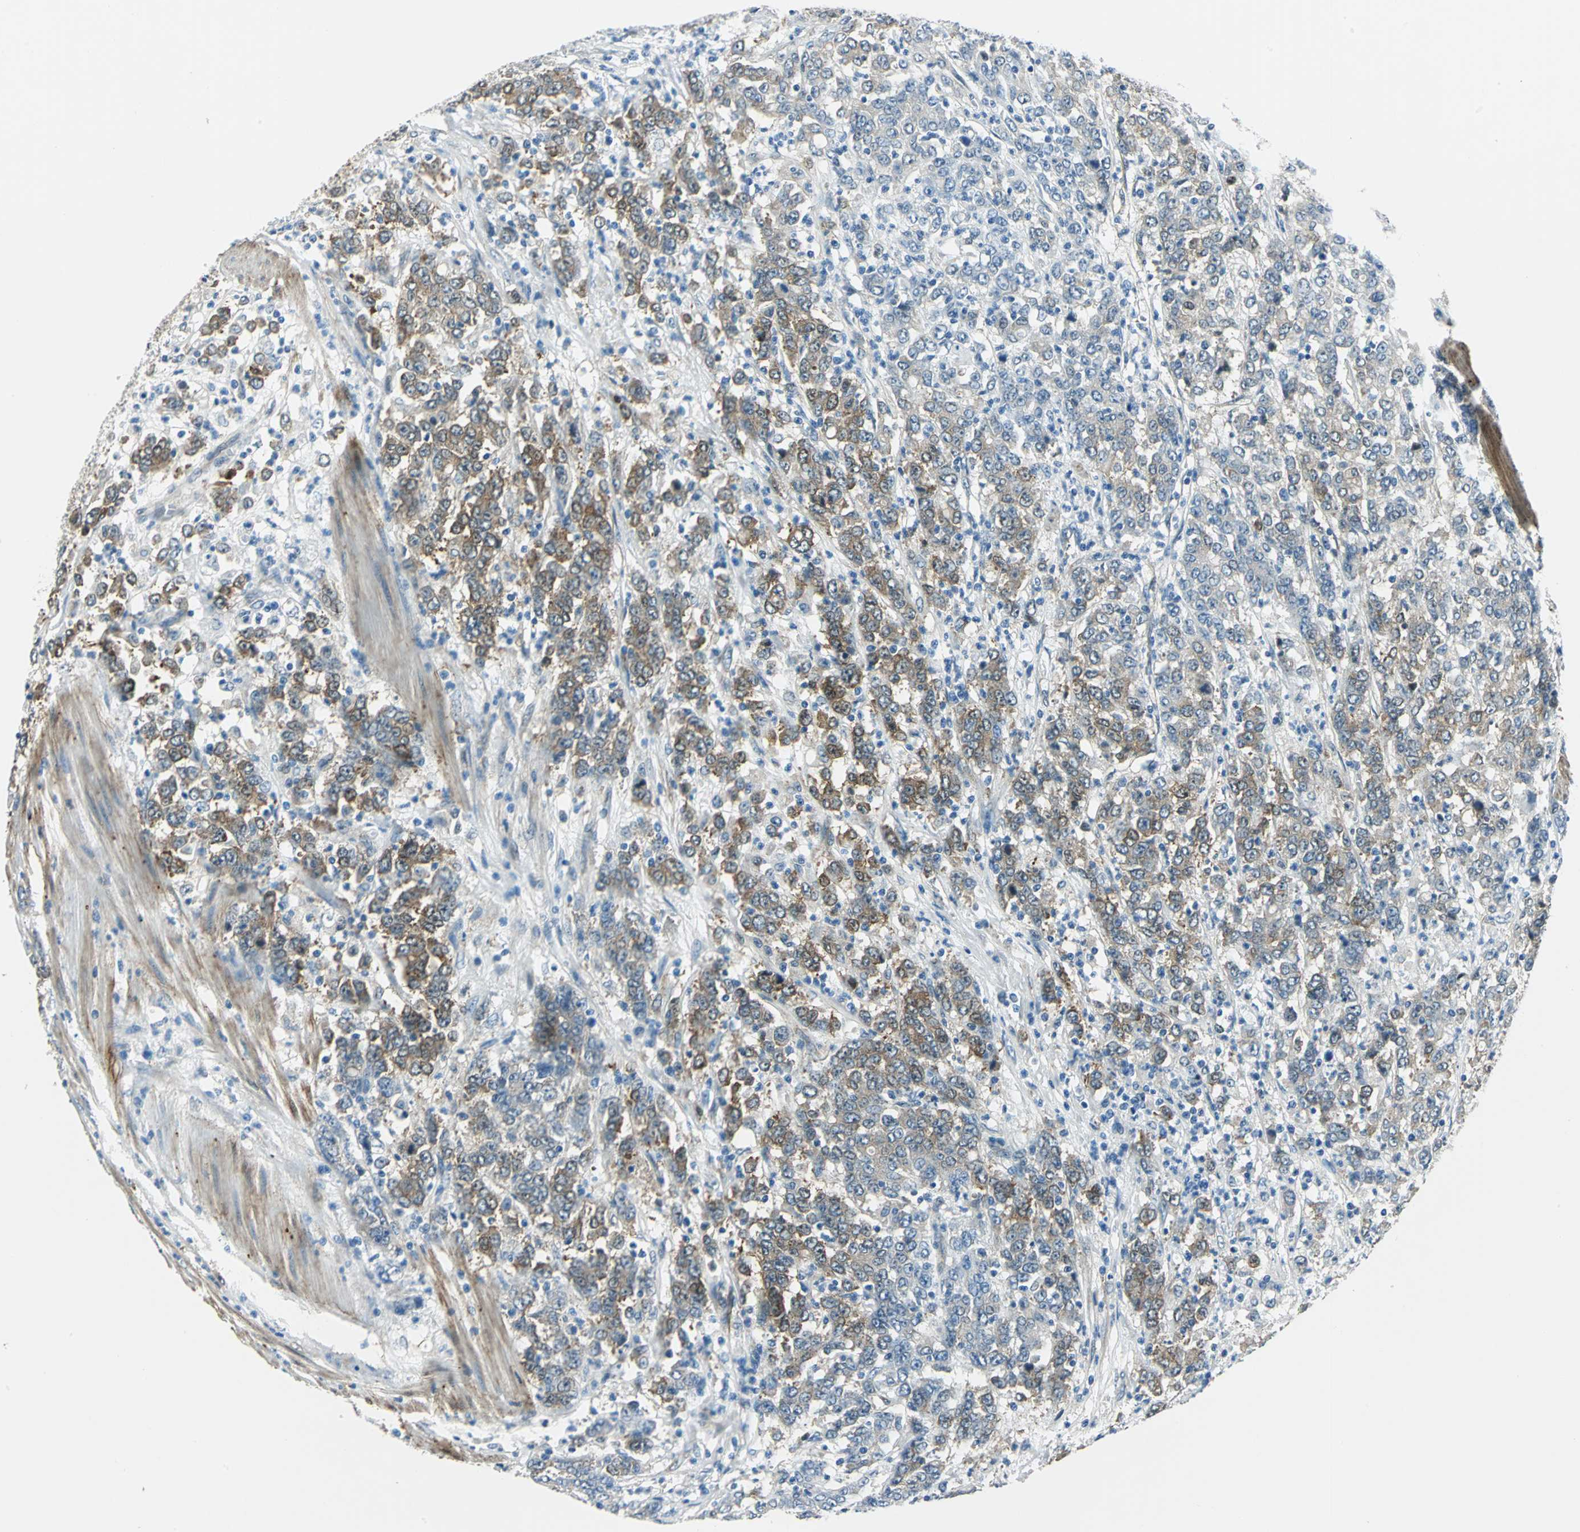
{"staining": {"intensity": "moderate", "quantity": "25%-75%", "location": "cytoplasmic/membranous"}, "tissue": "stomach cancer", "cell_type": "Tumor cells", "image_type": "cancer", "snomed": [{"axis": "morphology", "description": "Adenocarcinoma, NOS"}, {"axis": "topography", "description": "Stomach, lower"}], "caption": "Tumor cells exhibit moderate cytoplasmic/membranous staining in approximately 25%-75% of cells in stomach cancer (adenocarcinoma).", "gene": "HSPB1", "patient": {"sex": "female", "age": 71}}